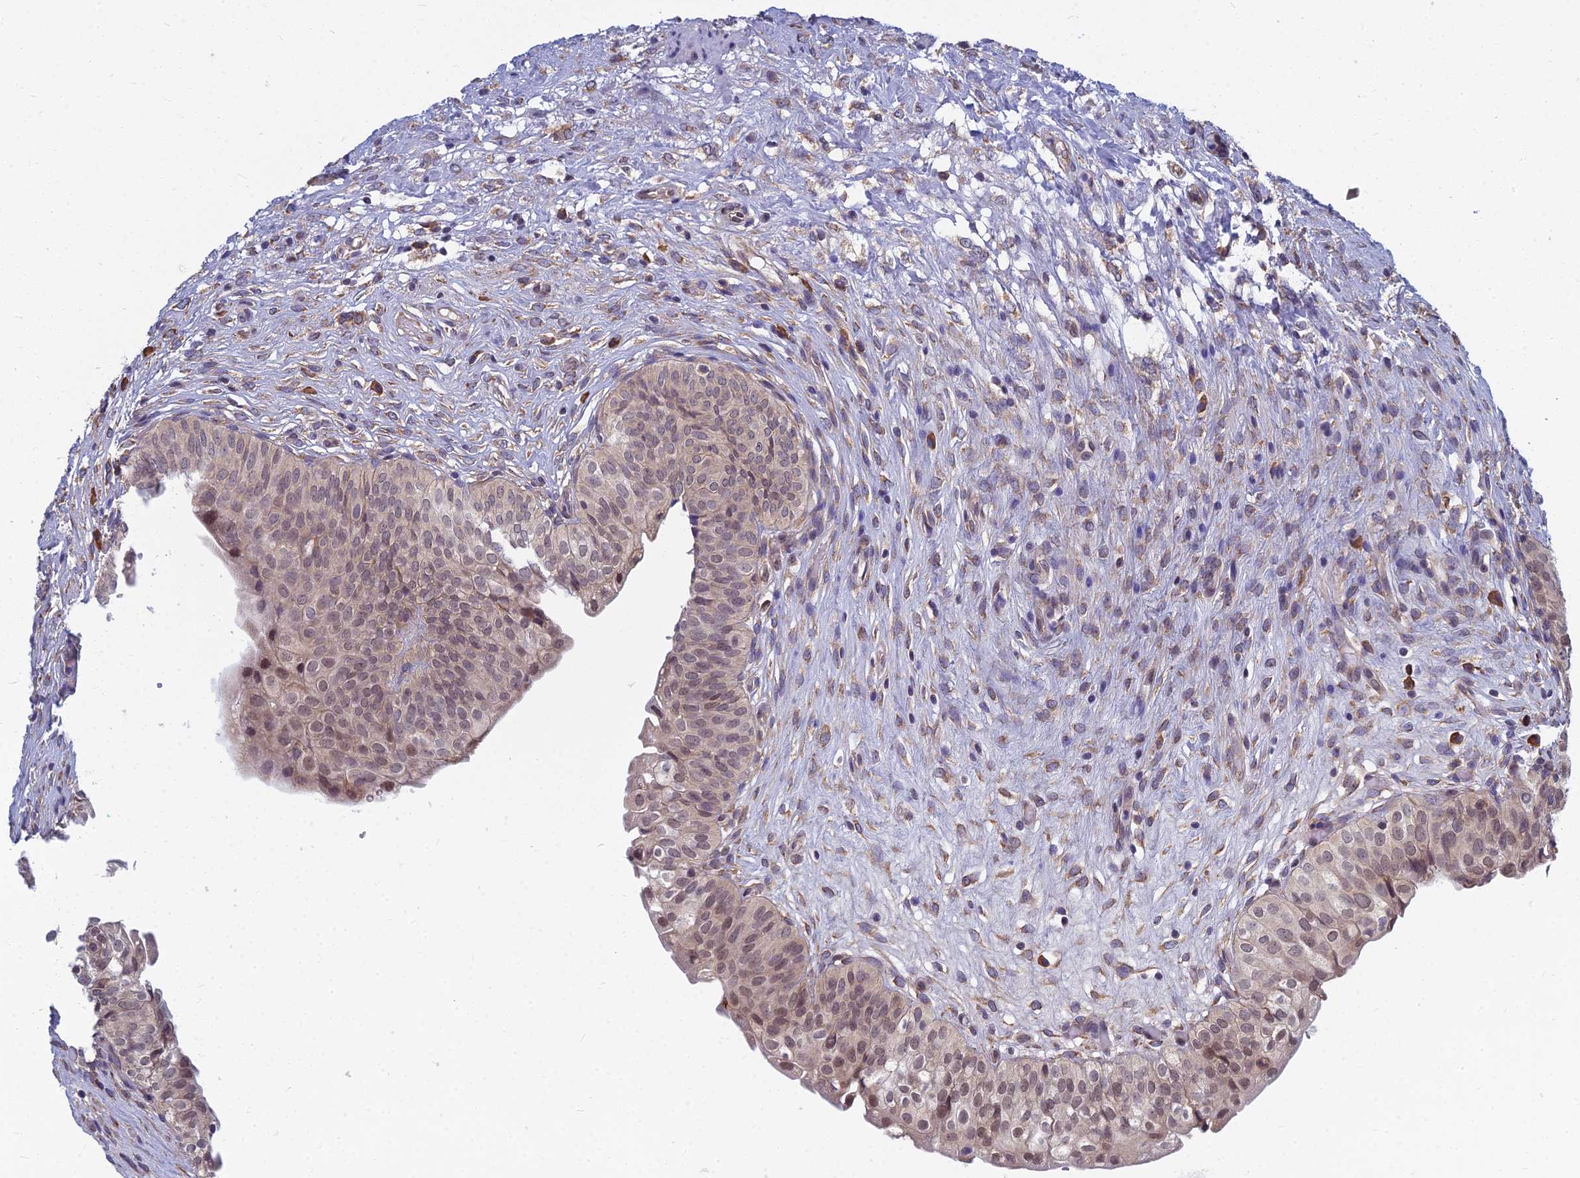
{"staining": {"intensity": "moderate", "quantity": "<25%", "location": "nuclear"}, "tissue": "urinary bladder", "cell_type": "Urothelial cells", "image_type": "normal", "snomed": [{"axis": "morphology", "description": "Normal tissue, NOS"}, {"axis": "topography", "description": "Urinary bladder"}], "caption": "Immunohistochemistry (IHC) staining of unremarkable urinary bladder, which shows low levels of moderate nuclear expression in approximately <25% of urothelial cells indicating moderate nuclear protein expression. The staining was performed using DAB (brown) for protein detection and nuclei were counterstained in hematoxylin (blue).", "gene": "KIAA1143", "patient": {"sex": "male", "age": 55}}